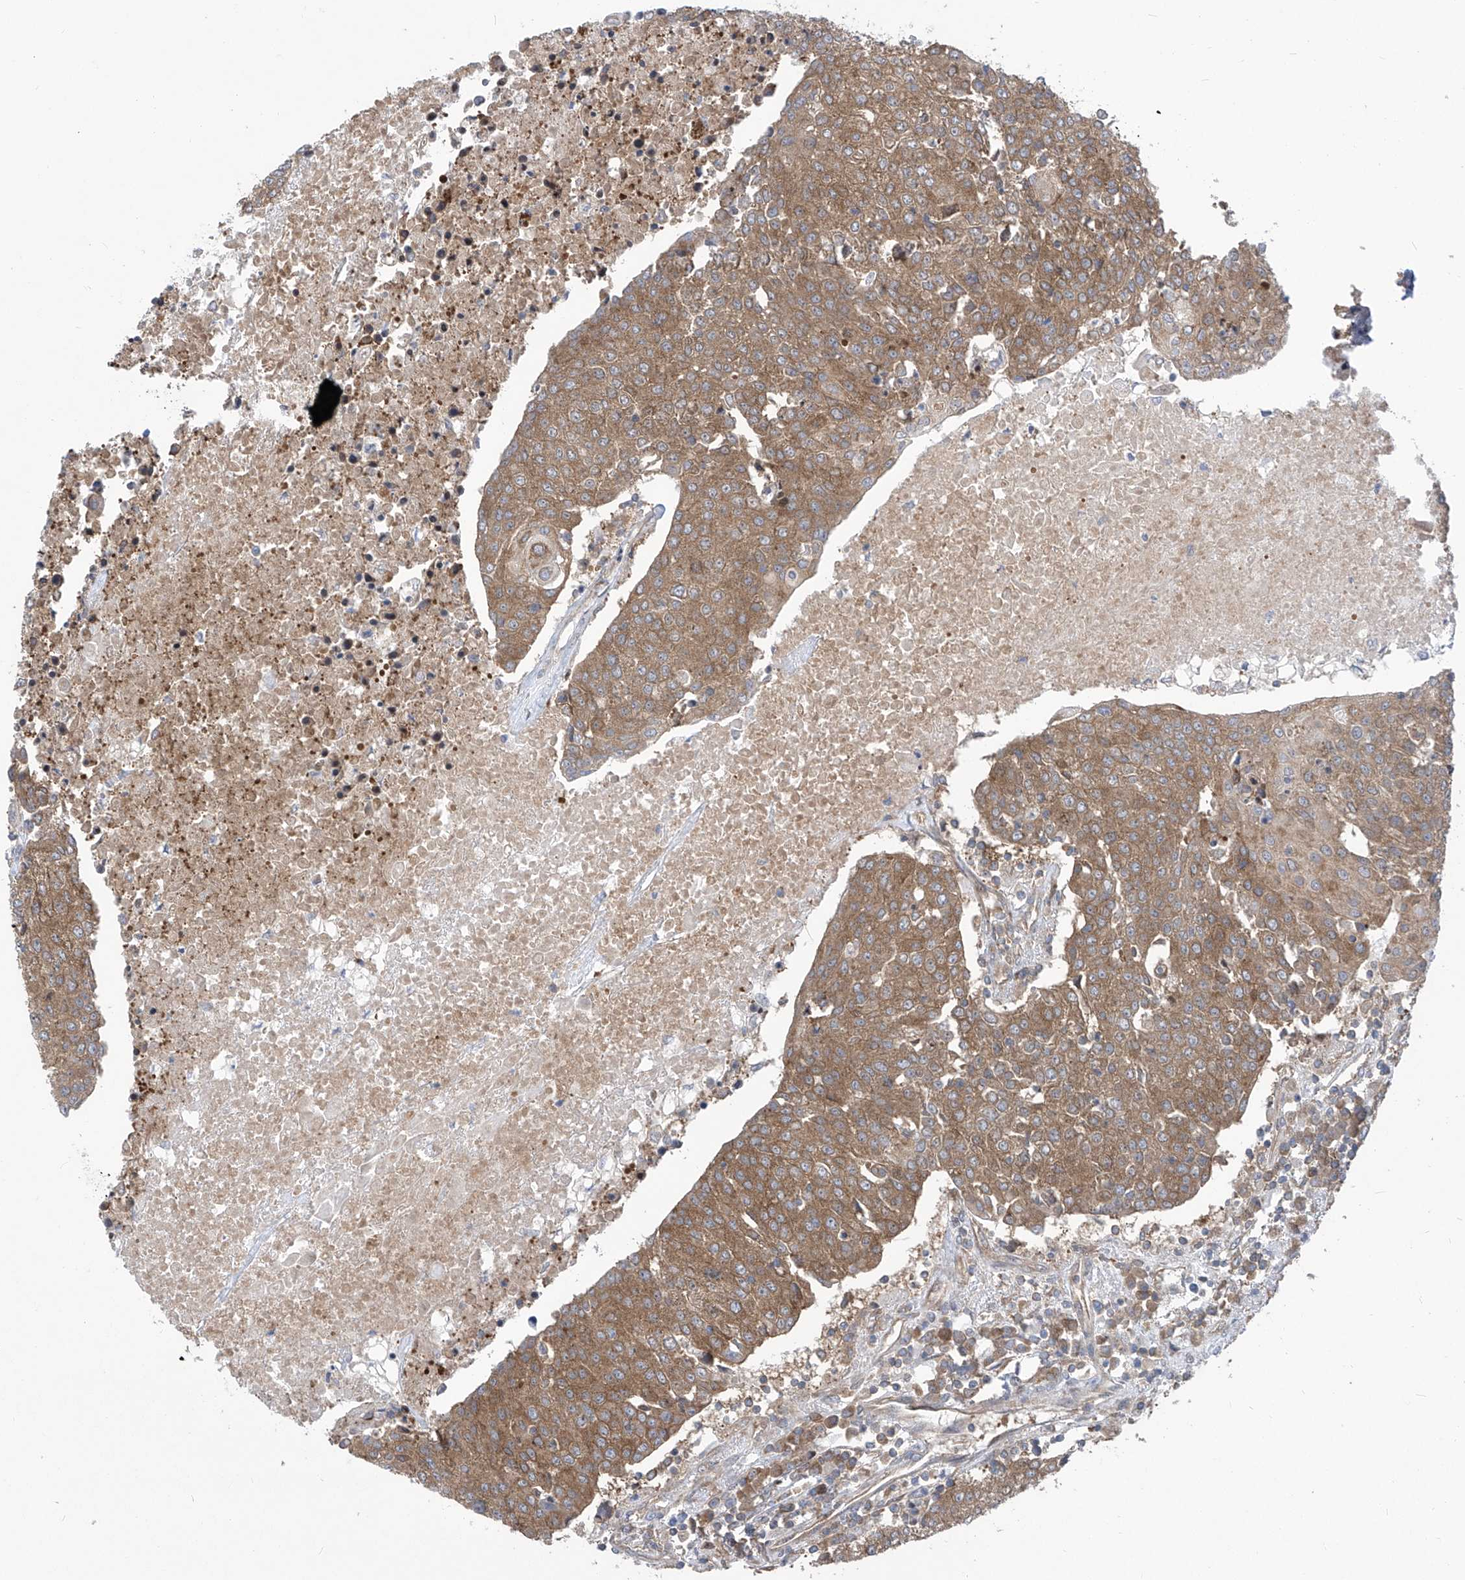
{"staining": {"intensity": "moderate", "quantity": ">75%", "location": "cytoplasmic/membranous"}, "tissue": "urothelial cancer", "cell_type": "Tumor cells", "image_type": "cancer", "snomed": [{"axis": "morphology", "description": "Urothelial carcinoma, High grade"}, {"axis": "topography", "description": "Urinary bladder"}], "caption": "A brown stain shows moderate cytoplasmic/membranous expression of a protein in urothelial cancer tumor cells.", "gene": "EIF3M", "patient": {"sex": "female", "age": 85}}